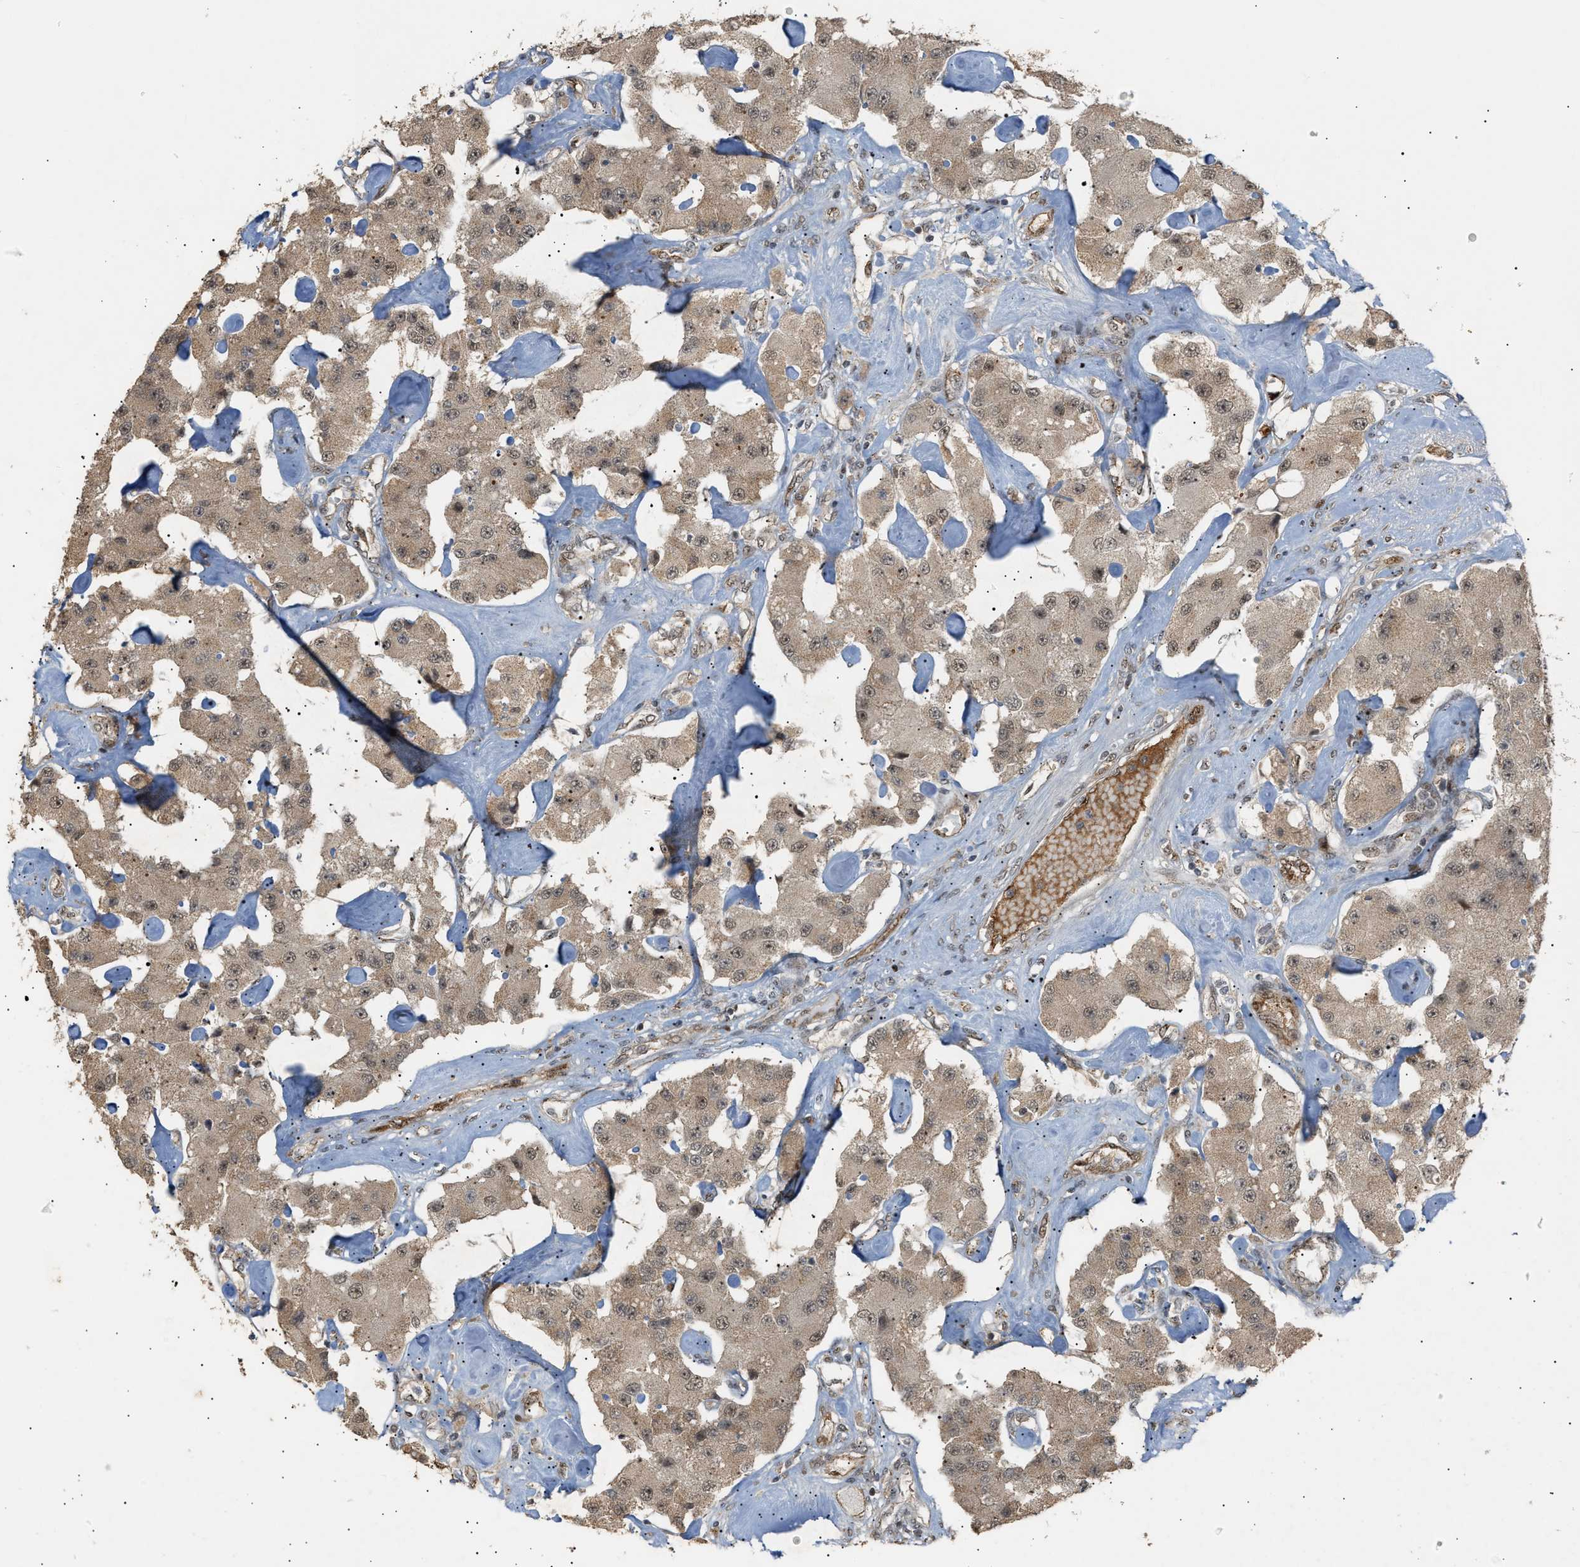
{"staining": {"intensity": "weak", "quantity": ">75%", "location": "cytoplasmic/membranous,nuclear"}, "tissue": "carcinoid", "cell_type": "Tumor cells", "image_type": "cancer", "snomed": [{"axis": "morphology", "description": "Carcinoid, malignant, NOS"}, {"axis": "topography", "description": "Pancreas"}], "caption": "Protein staining of malignant carcinoid tissue displays weak cytoplasmic/membranous and nuclear staining in about >75% of tumor cells.", "gene": "ZFAND5", "patient": {"sex": "male", "age": 41}}